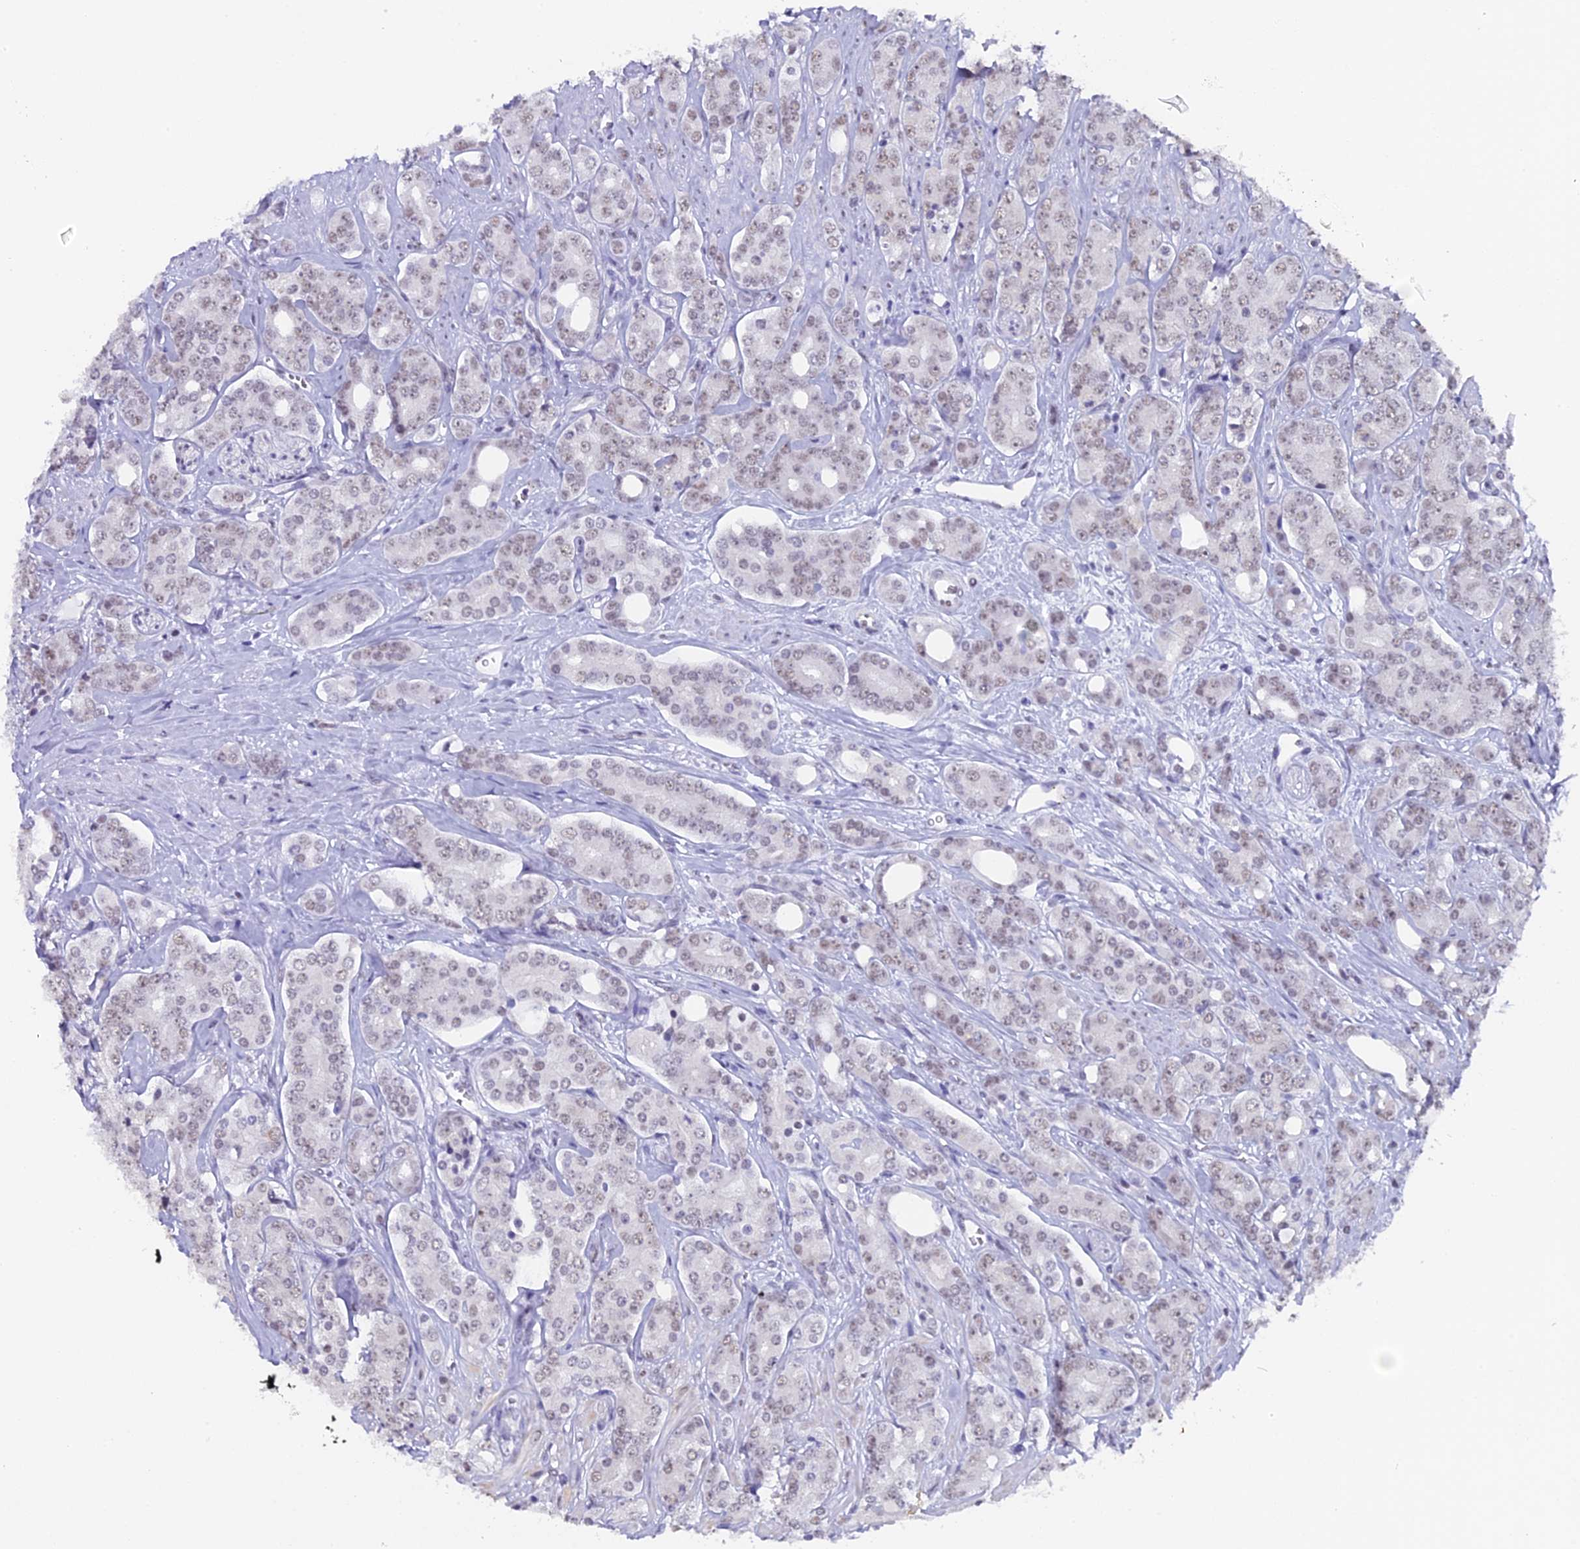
{"staining": {"intensity": "weak", "quantity": ">75%", "location": "nuclear"}, "tissue": "prostate cancer", "cell_type": "Tumor cells", "image_type": "cancer", "snomed": [{"axis": "morphology", "description": "Adenocarcinoma, High grade"}, {"axis": "topography", "description": "Prostate"}], "caption": "Immunohistochemistry (IHC) (DAB (3,3'-diaminobenzidine)) staining of prostate cancer (high-grade adenocarcinoma) reveals weak nuclear protein expression in approximately >75% of tumor cells. The protein is stained brown, and the nuclei are stained in blue (DAB (3,3'-diaminobenzidine) IHC with brightfield microscopy, high magnification).", "gene": "CD2BP2", "patient": {"sex": "male", "age": 62}}